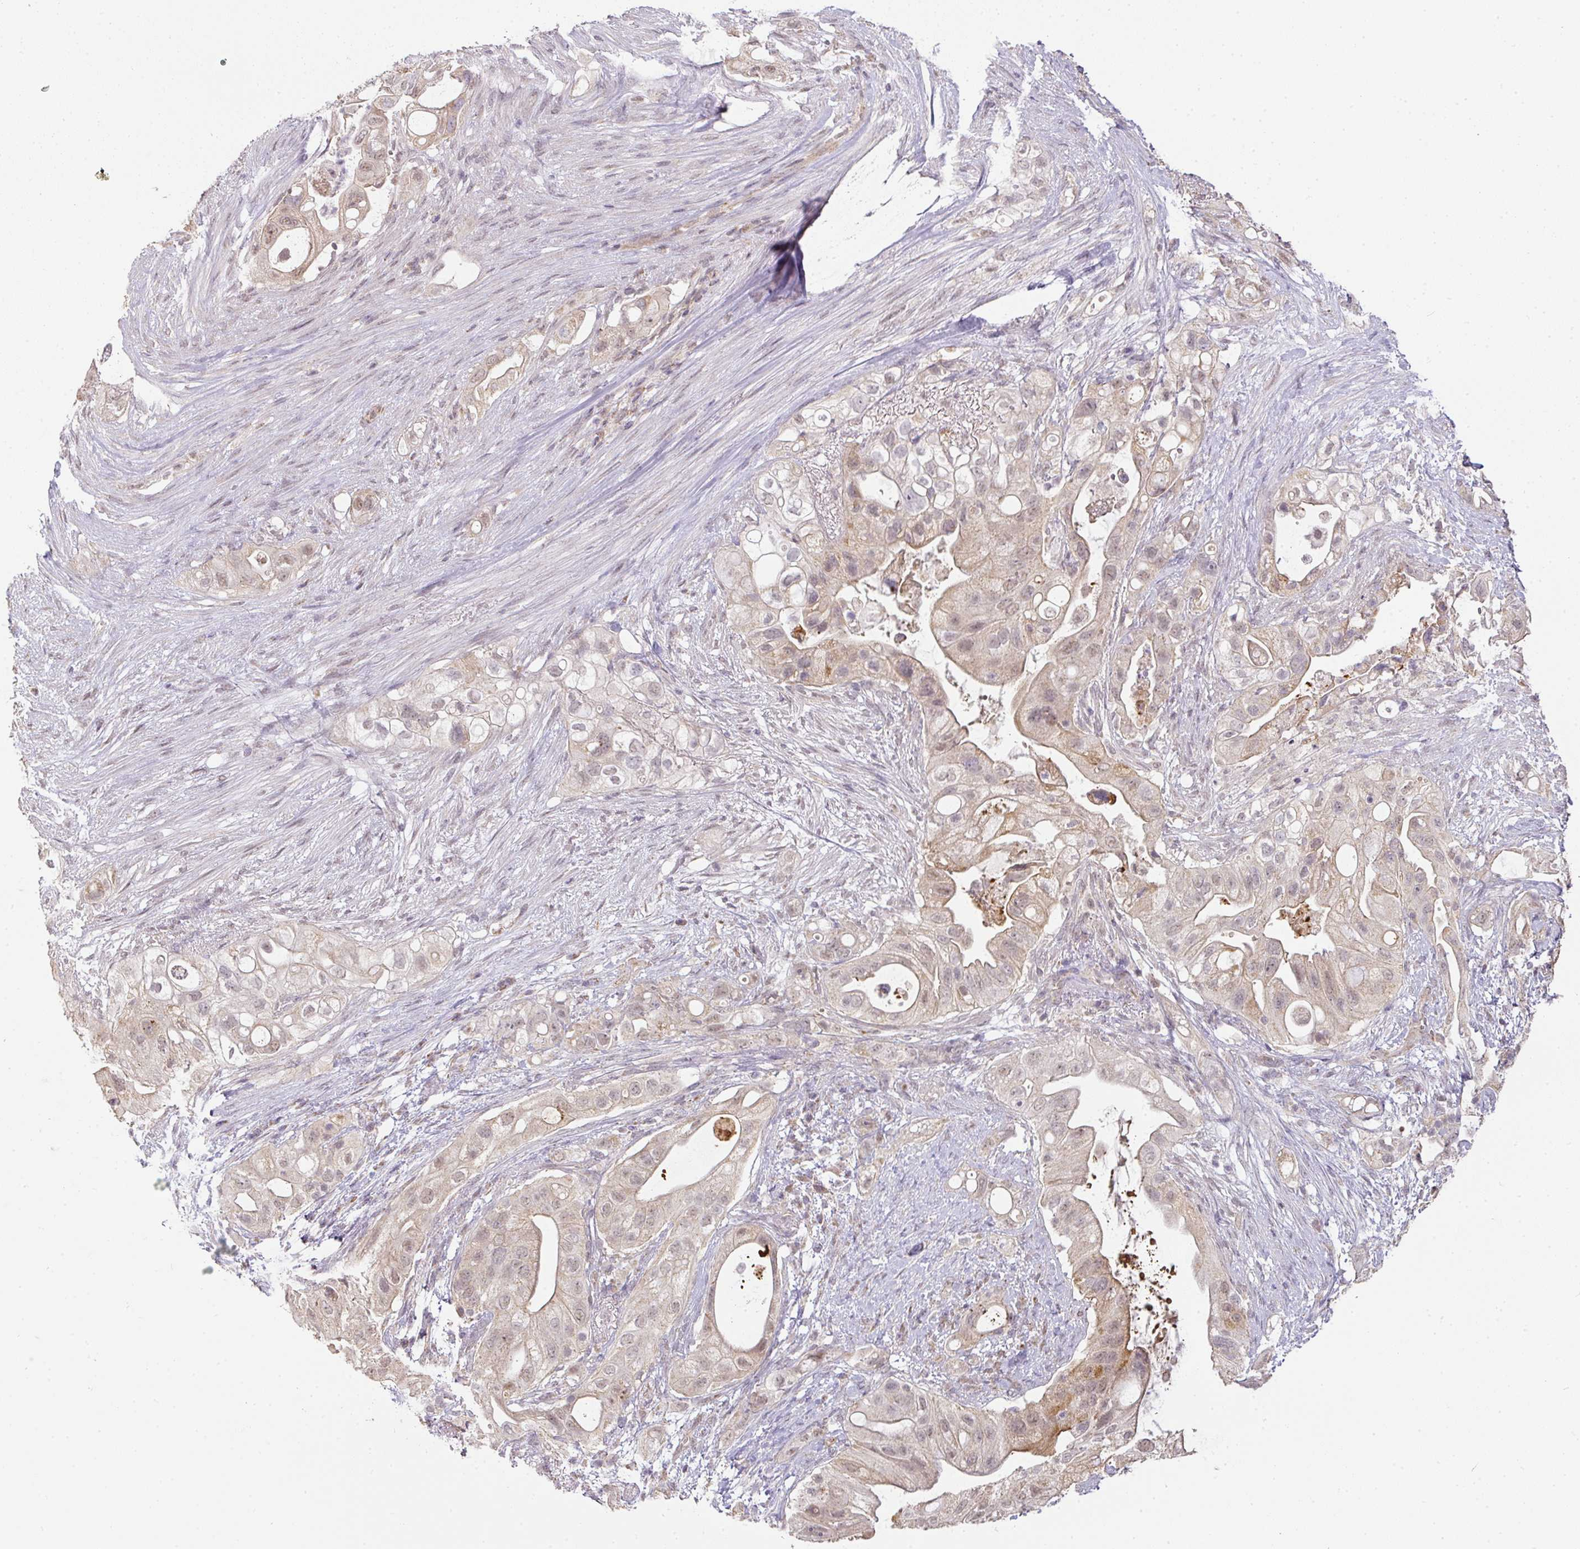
{"staining": {"intensity": "moderate", "quantity": "<25%", "location": "cytoplasmic/membranous"}, "tissue": "pancreatic cancer", "cell_type": "Tumor cells", "image_type": "cancer", "snomed": [{"axis": "morphology", "description": "Adenocarcinoma, NOS"}, {"axis": "topography", "description": "Pancreas"}], "caption": "The image displays immunohistochemical staining of pancreatic adenocarcinoma. There is moderate cytoplasmic/membranous positivity is seen in about <25% of tumor cells.", "gene": "MYOM2", "patient": {"sex": "female", "age": 72}}